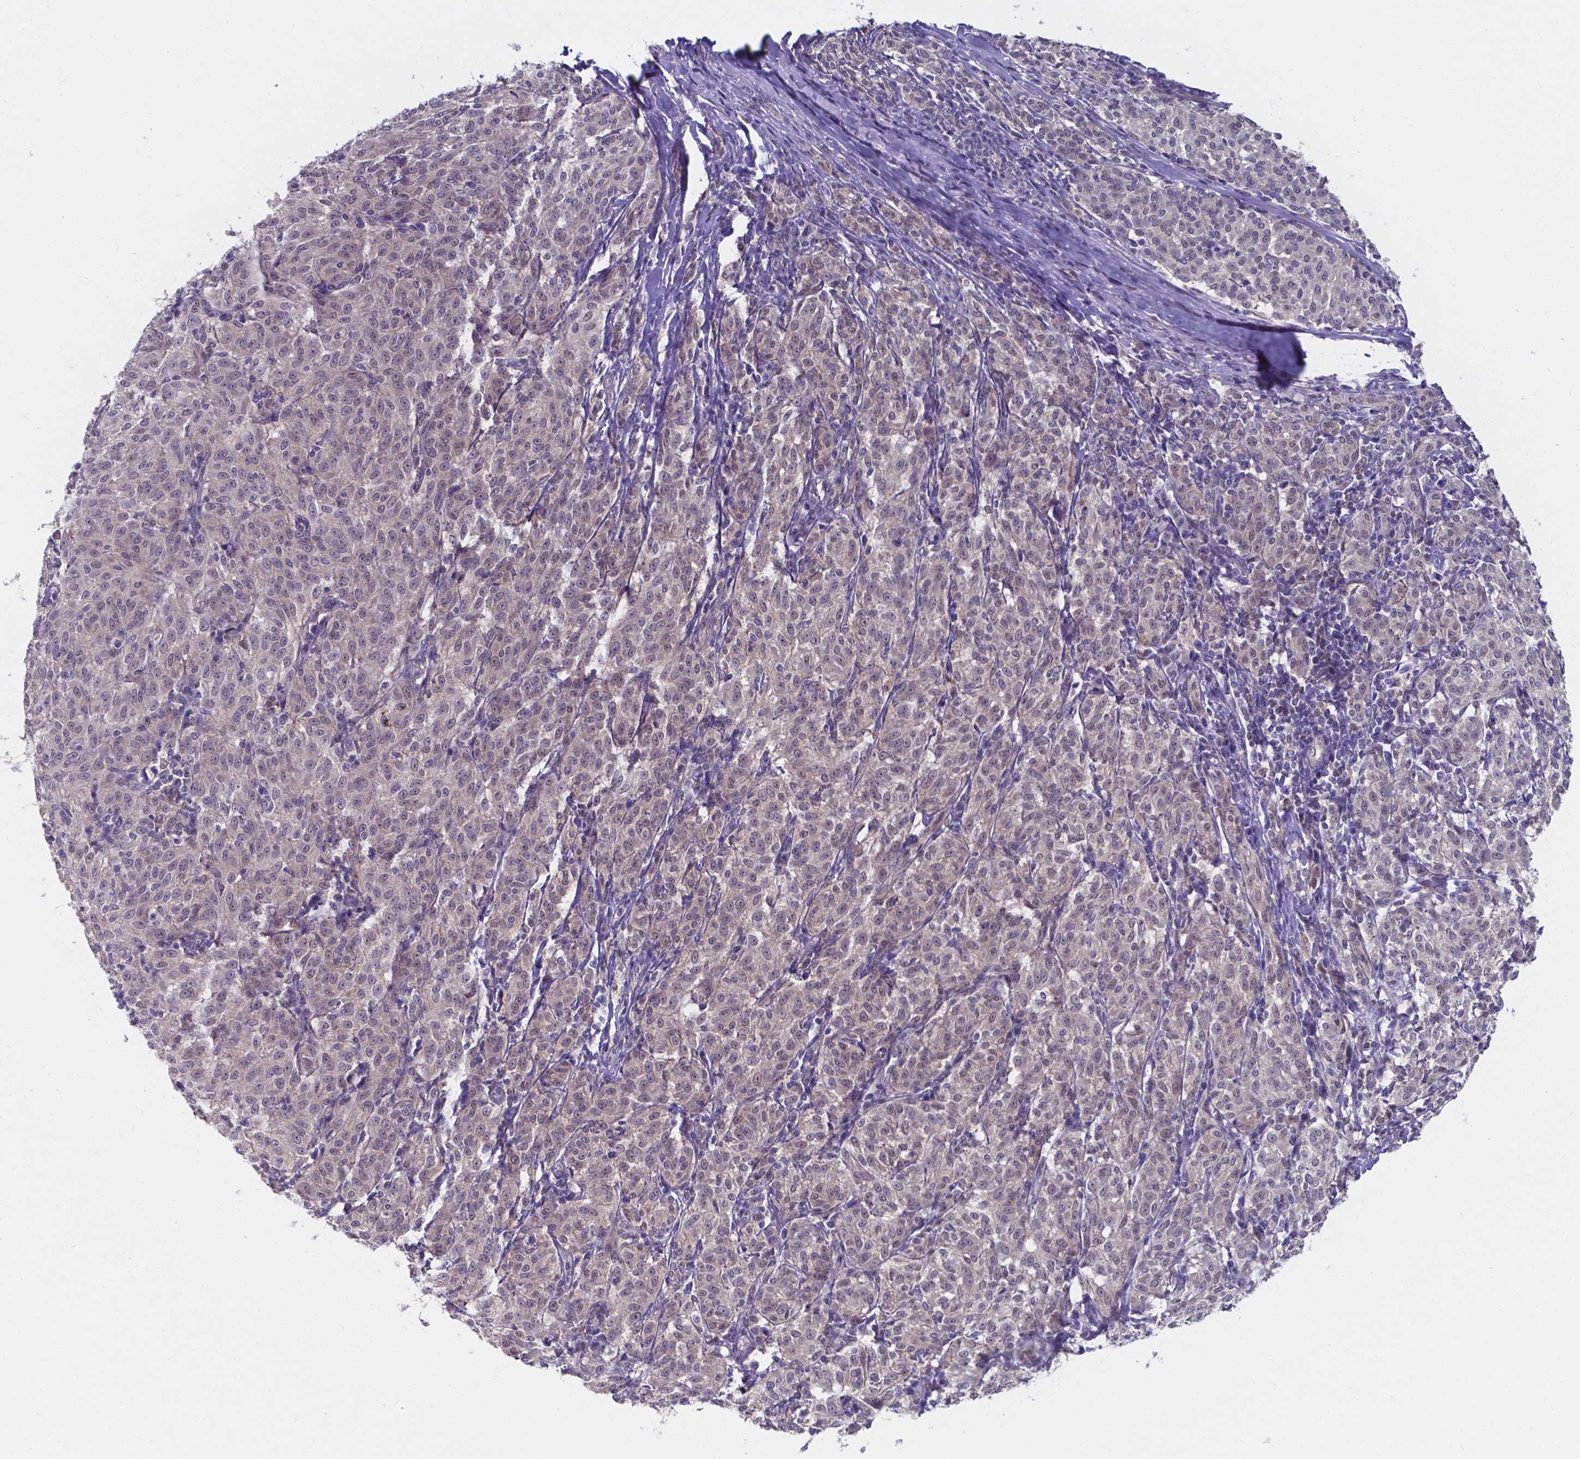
{"staining": {"intensity": "negative", "quantity": "none", "location": "none"}, "tissue": "melanoma", "cell_type": "Tumor cells", "image_type": "cancer", "snomed": [{"axis": "morphology", "description": "Malignant melanoma, NOS"}, {"axis": "topography", "description": "Skin"}], "caption": "An image of human malignant melanoma is negative for staining in tumor cells. (IHC, brightfield microscopy, high magnification).", "gene": "UBE2E2", "patient": {"sex": "female", "age": 72}}